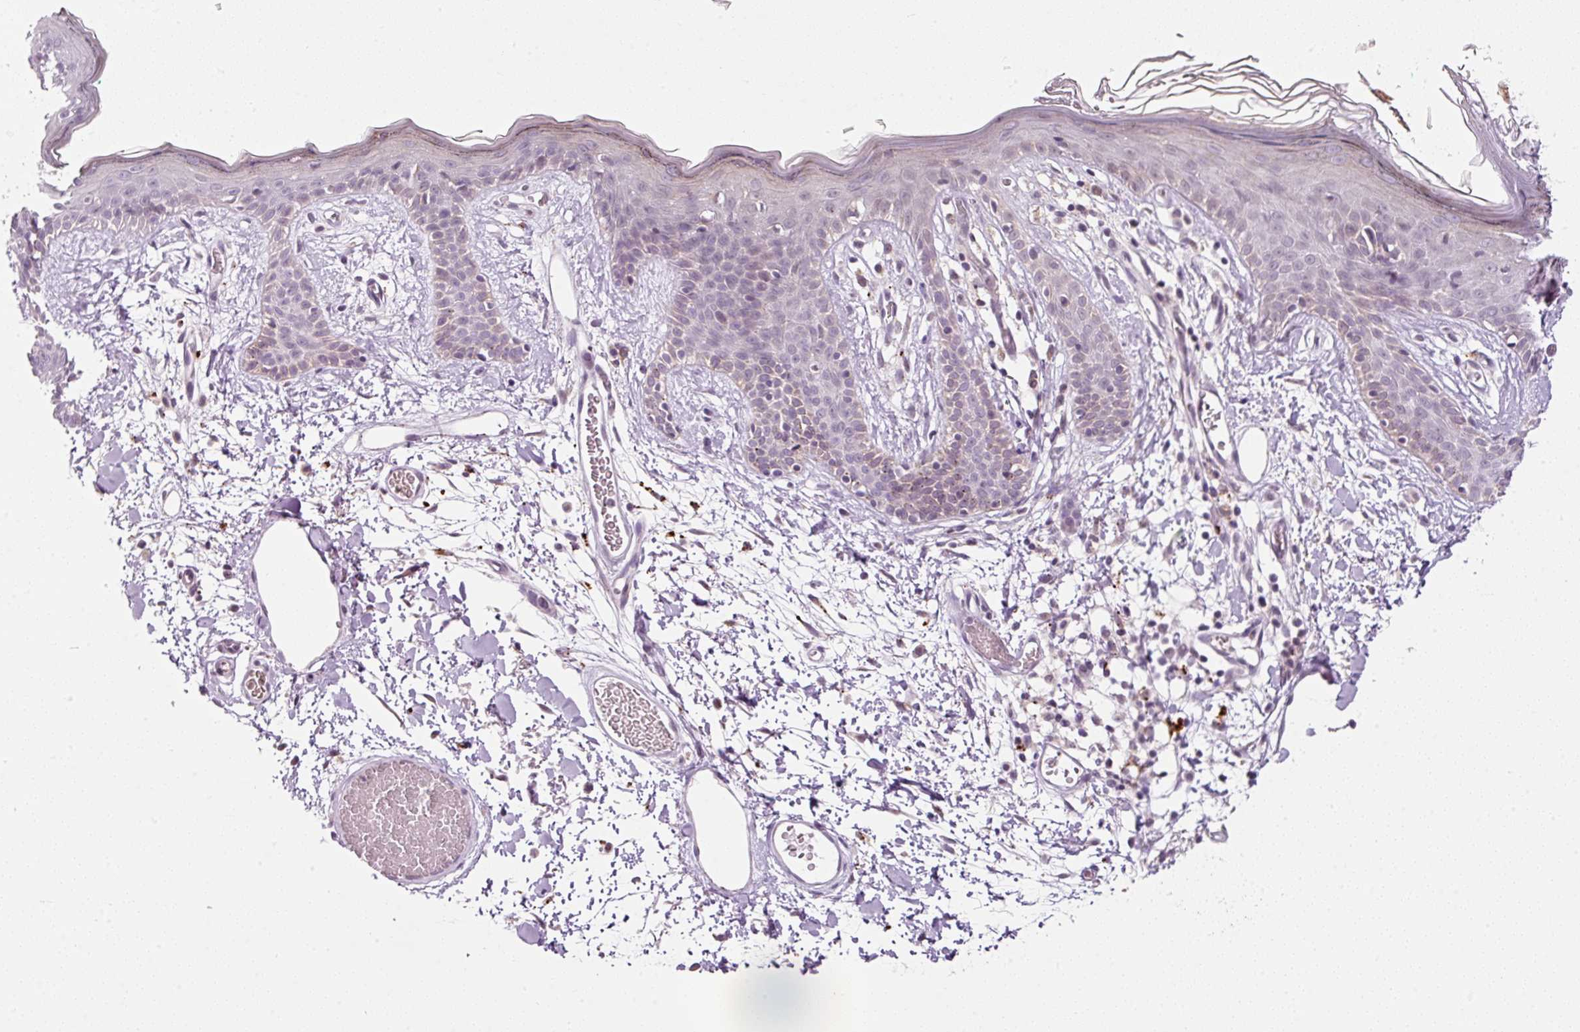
{"staining": {"intensity": "negative", "quantity": "none", "location": "none"}, "tissue": "skin", "cell_type": "Fibroblasts", "image_type": "normal", "snomed": [{"axis": "morphology", "description": "Normal tissue, NOS"}, {"axis": "topography", "description": "Skin"}], "caption": "Immunohistochemistry image of normal skin stained for a protein (brown), which displays no positivity in fibroblasts. Nuclei are stained in blue.", "gene": "ZNF639", "patient": {"sex": "male", "age": 79}}